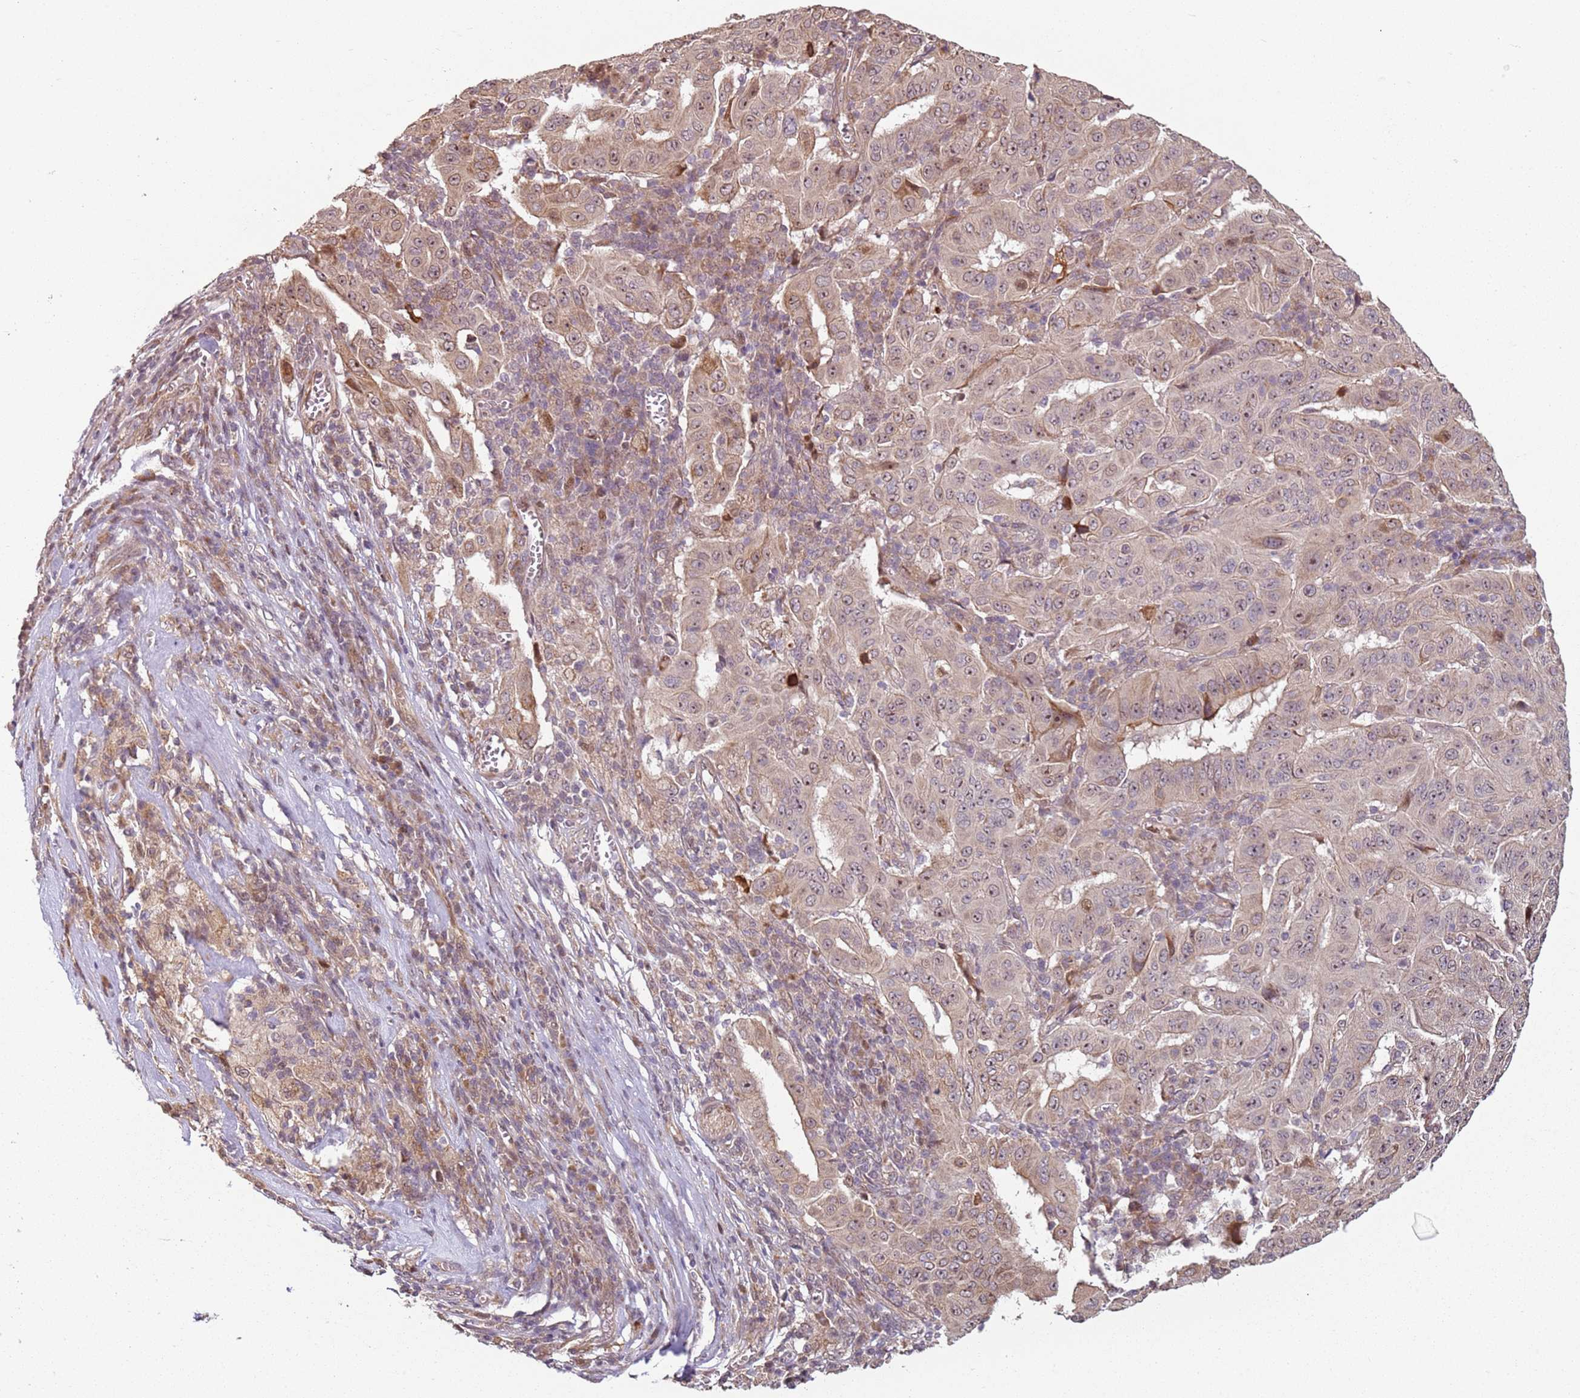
{"staining": {"intensity": "weak", "quantity": "25%-75%", "location": "cytoplasmic/membranous,nuclear"}, "tissue": "pancreatic cancer", "cell_type": "Tumor cells", "image_type": "cancer", "snomed": [{"axis": "morphology", "description": "Adenocarcinoma, NOS"}, {"axis": "topography", "description": "Pancreas"}], "caption": "This is a photomicrograph of immunohistochemistry staining of pancreatic cancer (adenocarcinoma), which shows weak staining in the cytoplasmic/membranous and nuclear of tumor cells.", "gene": "CHURC1", "patient": {"sex": "male", "age": 63}}